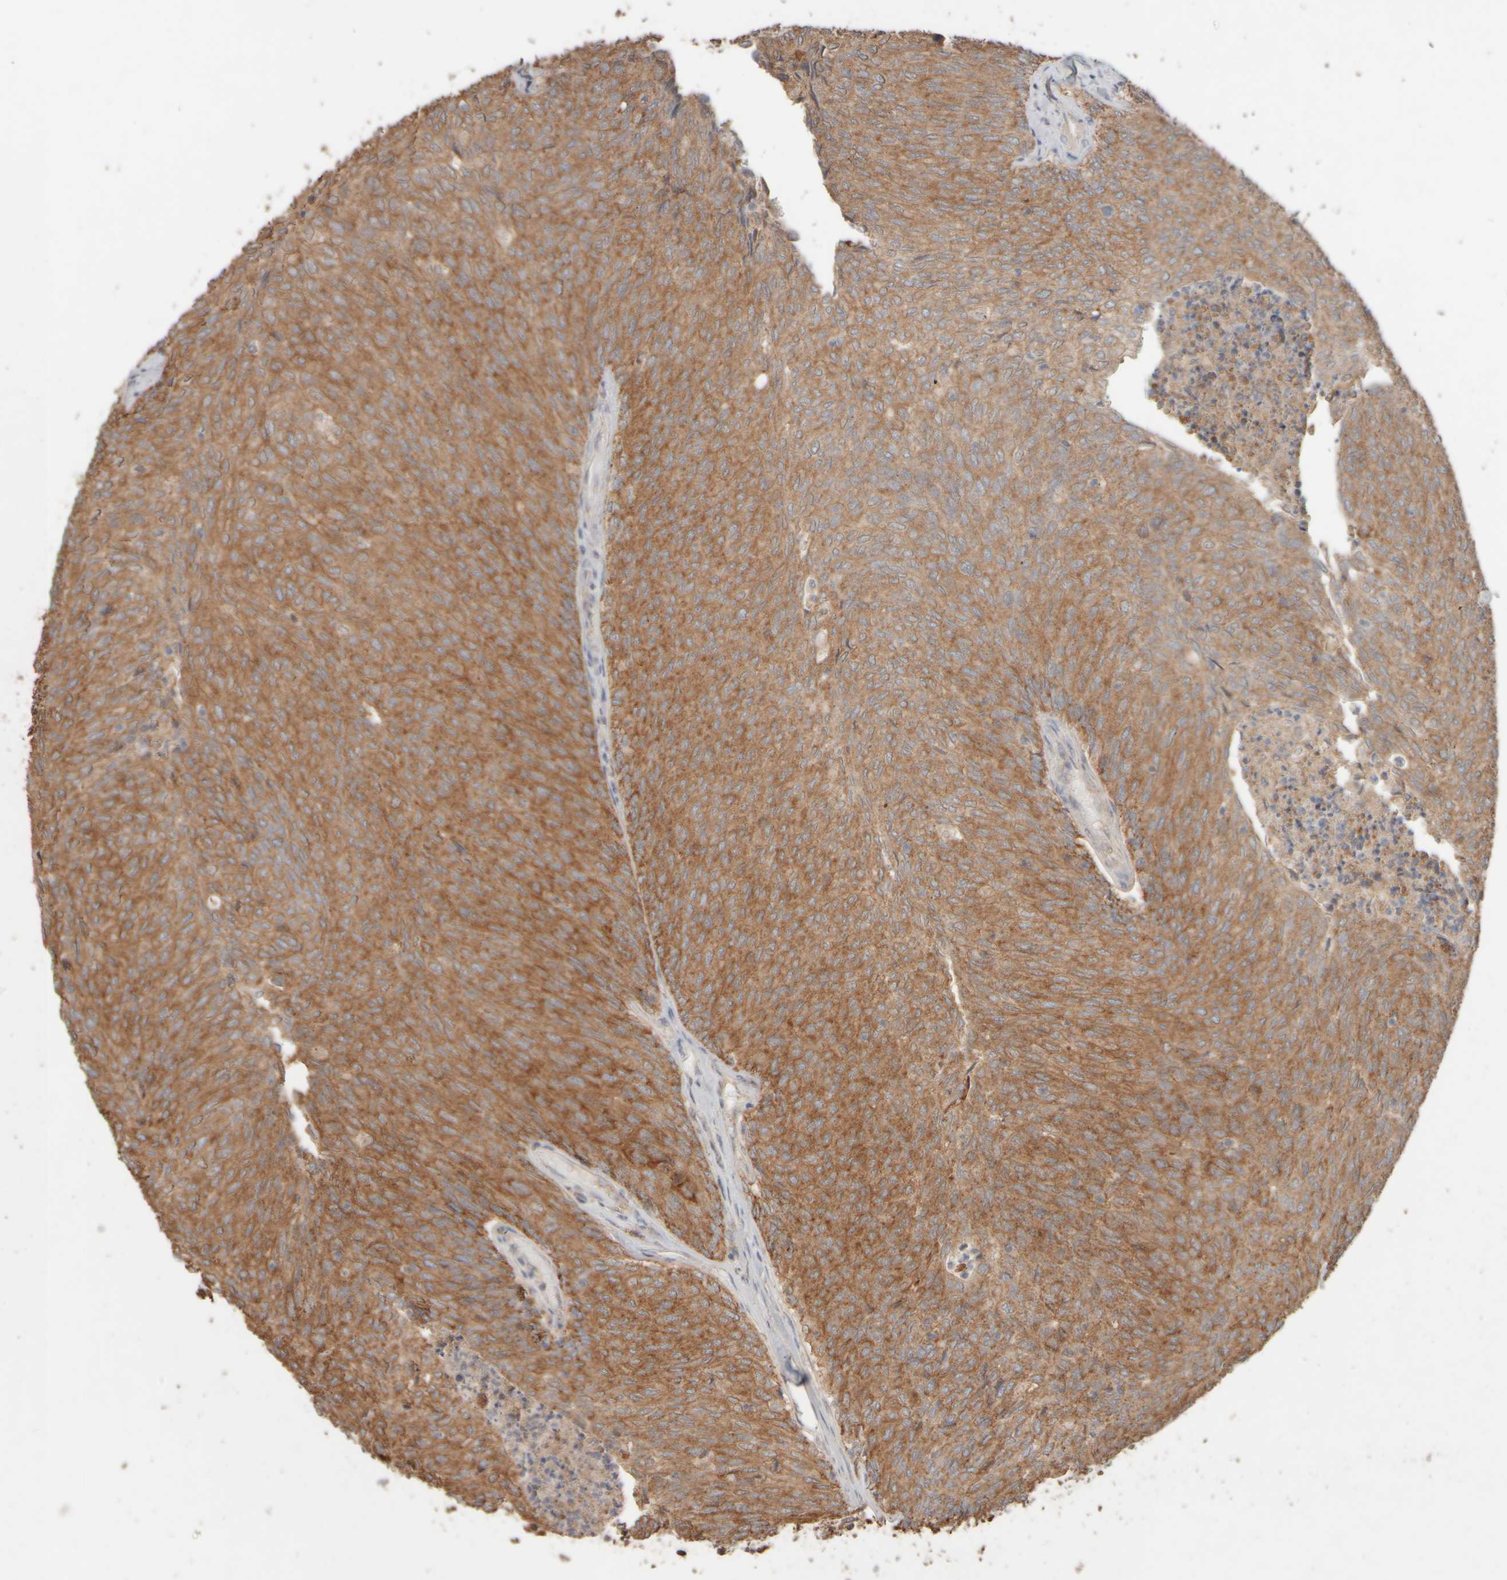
{"staining": {"intensity": "moderate", "quantity": ">75%", "location": "cytoplasmic/membranous"}, "tissue": "urothelial cancer", "cell_type": "Tumor cells", "image_type": "cancer", "snomed": [{"axis": "morphology", "description": "Urothelial carcinoma, Low grade"}, {"axis": "topography", "description": "Urinary bladder"}], "caption": "Protein expression analysis of human low-grade urothelial carcinoma reveals moderate cytoplasmic/membranous expression in about >75% of tumor cells.", "gene": "EIF2B3", "patient": {"sex": "female", "age": 79}}